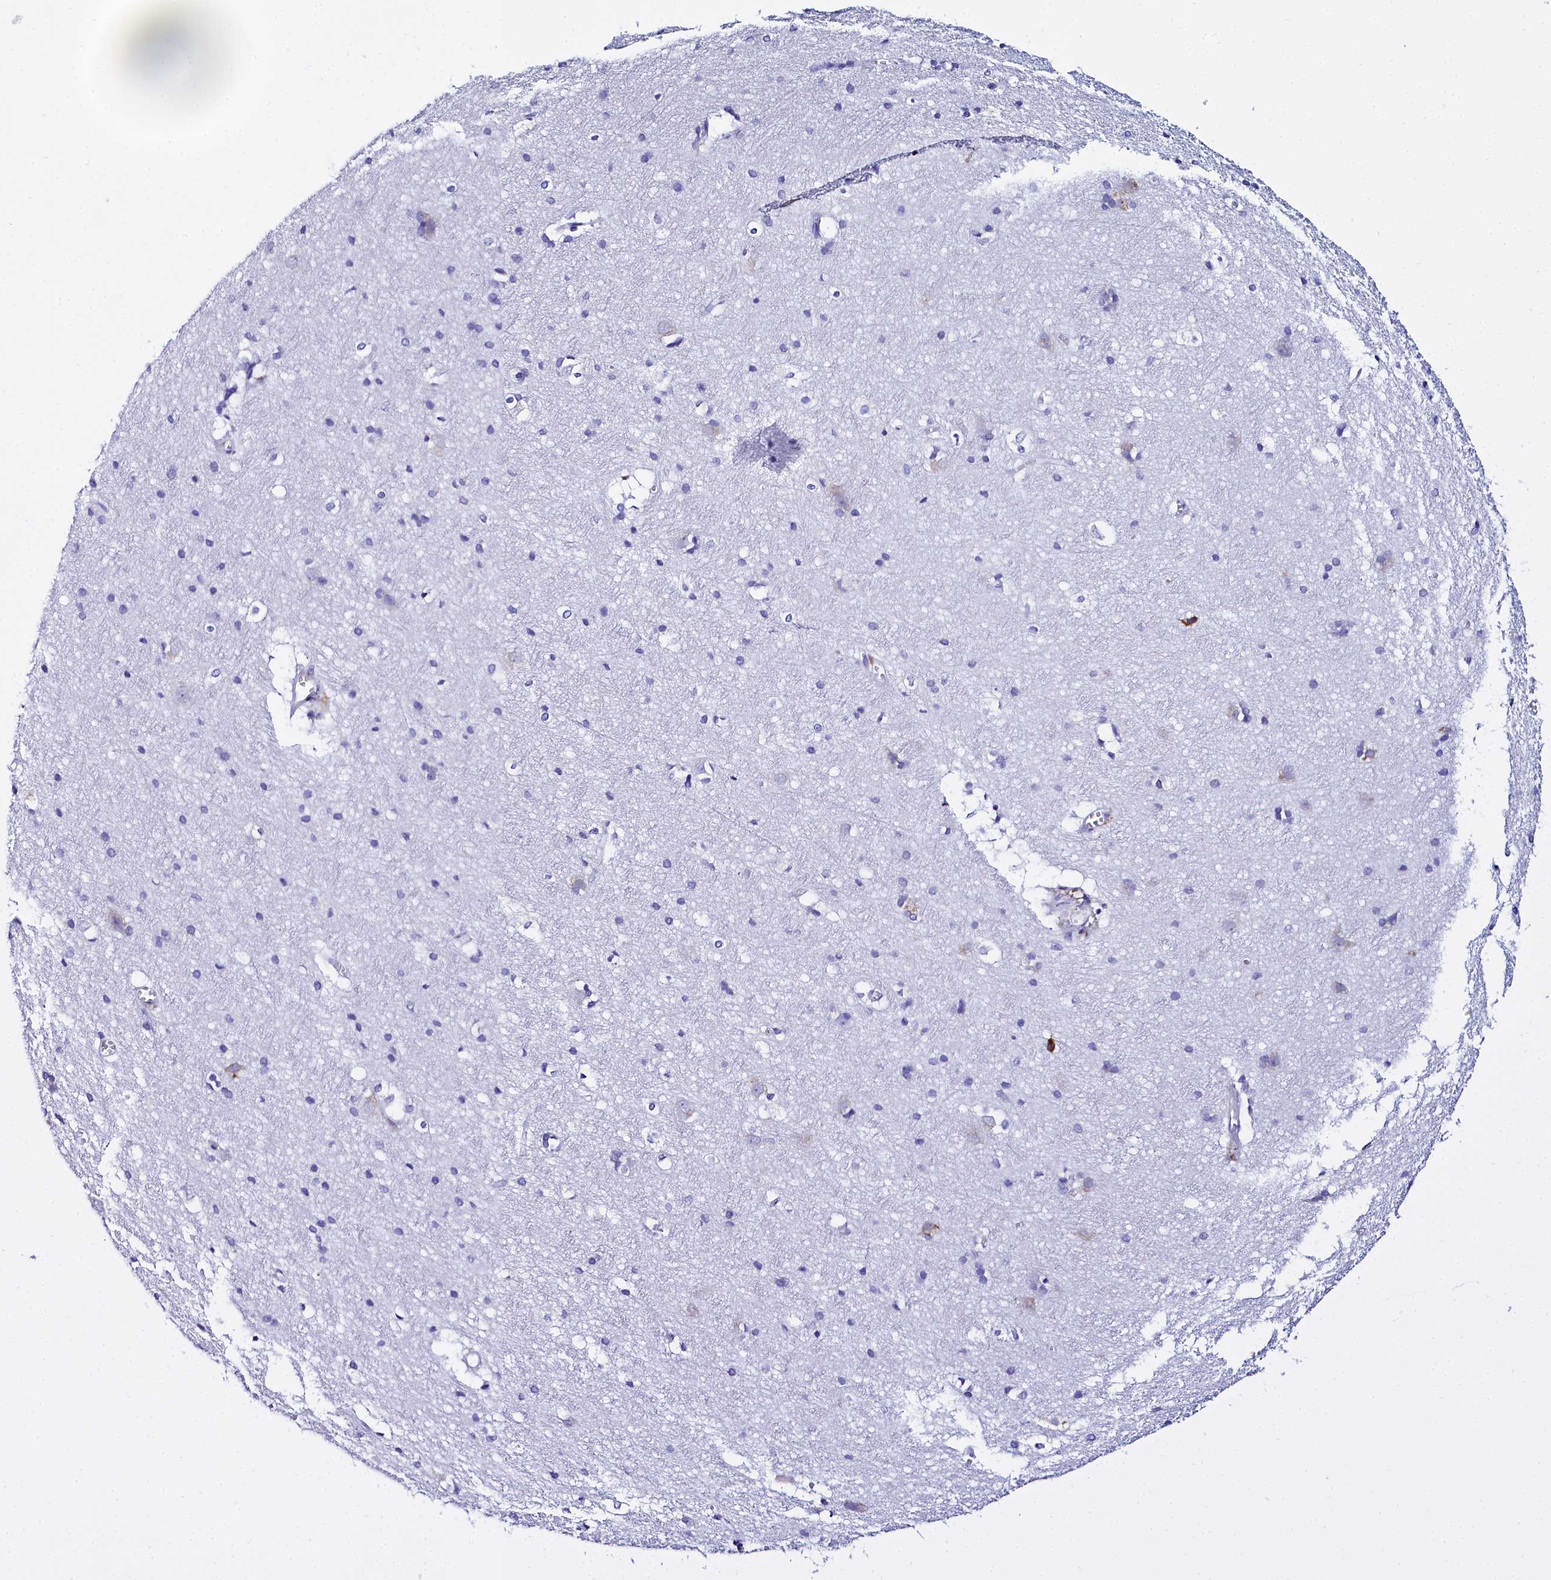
{"staining": {"intensity": "negative", "quantity": "none", "location": "none"}, "tissue": "cerebral cortex", "cell_type": "Endothelial cells", "image_type": "normal", "snomed": [{"axis": "morphology", "description": "Normal tissue, NOS"}, {"axis": "topography", "description": "Cerebral cortex"}], "caption": "IHC histopathology image of unremarkable cerebral cortex stained for a protein (brown), which shows no staining in endothelial cells.", "gene": "TXNDC5", "patient": {"sex": "male", "age": 54}}